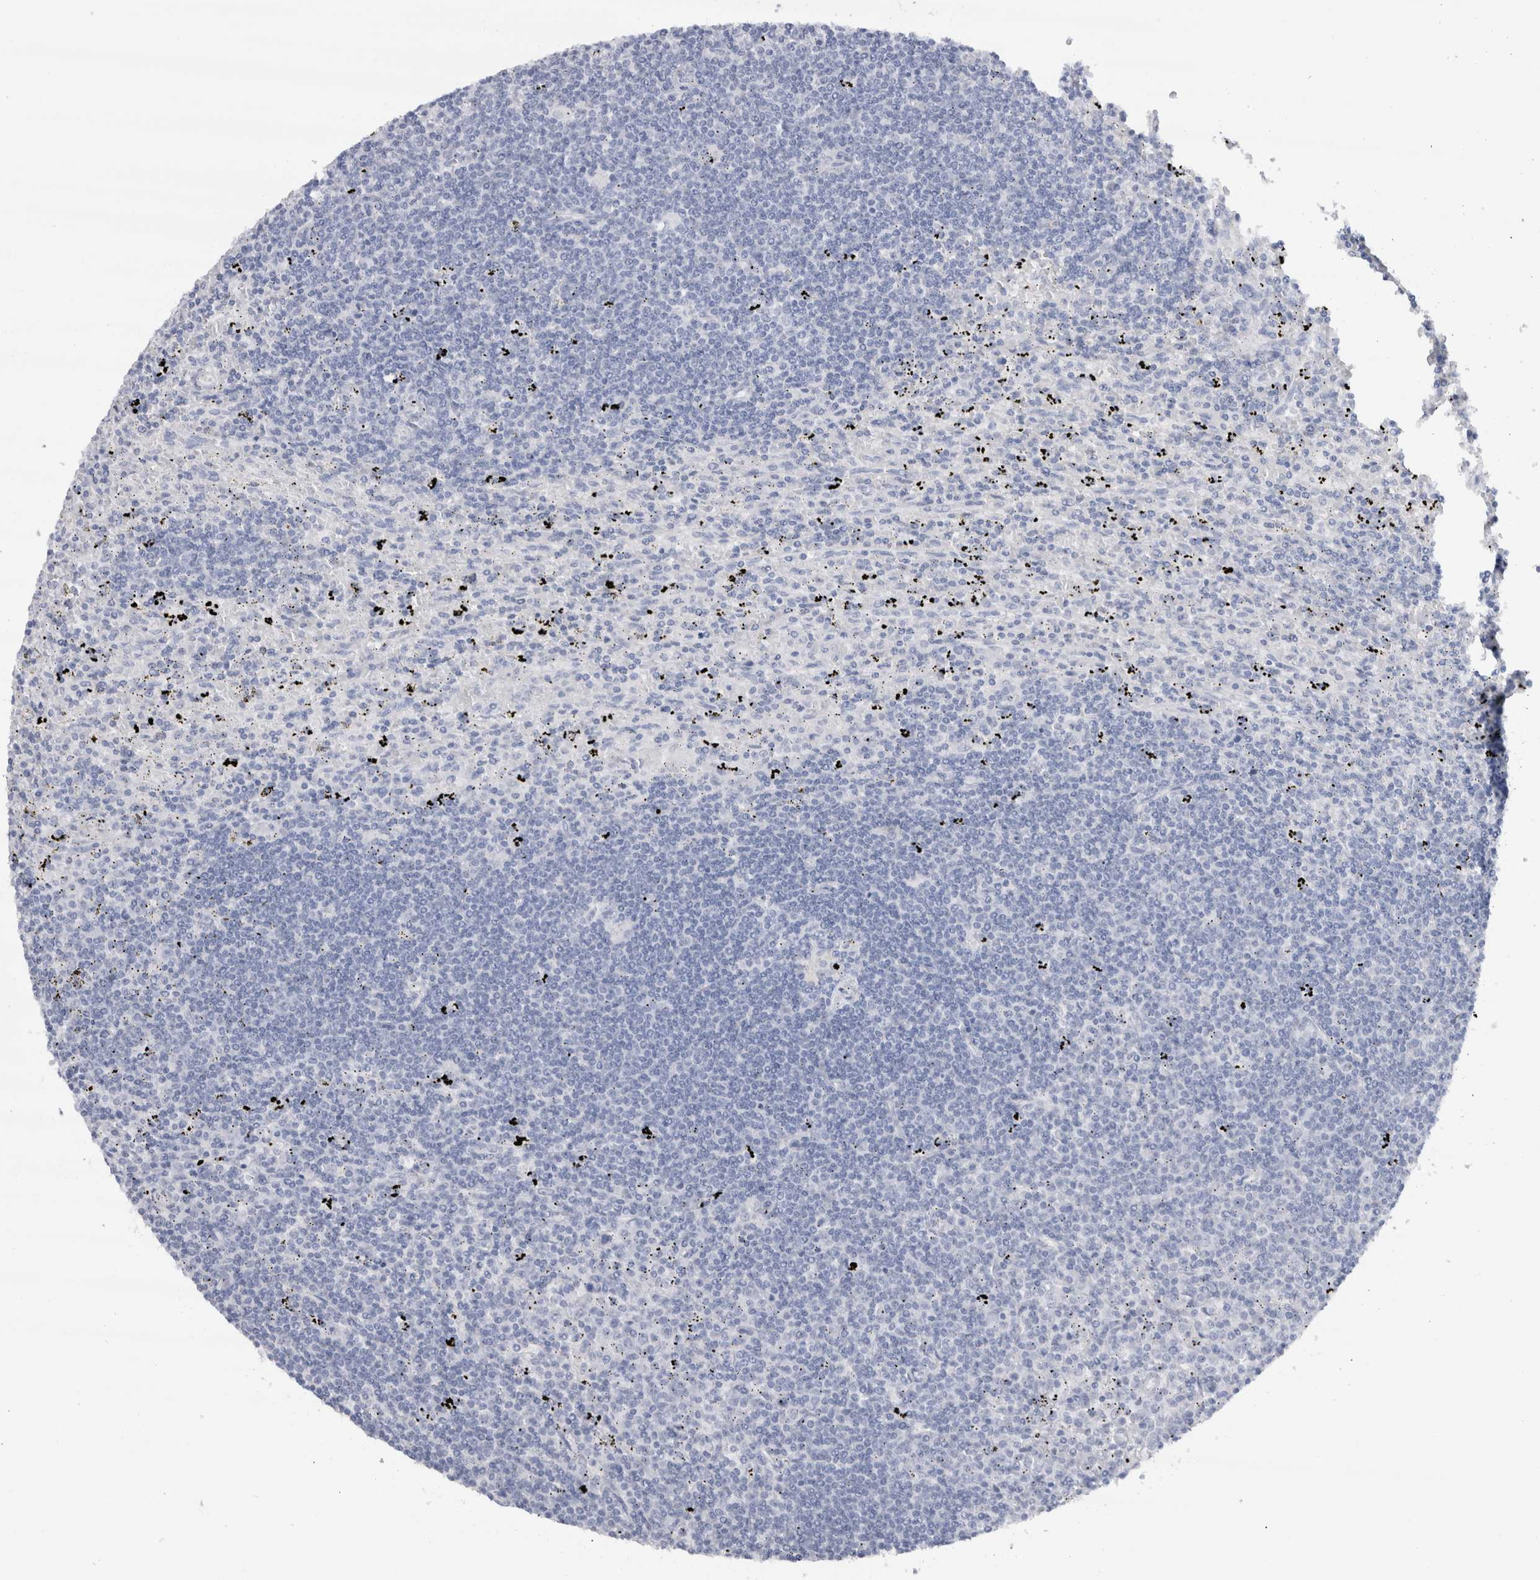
{"staining": {"intensity": "negative", "quantity": "none", "location": "none"}, "tissue": "lymphoma", "cell_type": "Tumor cells", "image_type": "cancer", "snomed": [{"axis": "morphology", "description": "Malignant lymphoma, non-Hodgkin's type, Low grade"}, {"axis": "topography", "description": "Spleen"}], "caption": "IHC histopathology image of neoplastic tissue: malignant lymphoma, non-Hodgkin's type (low-grade) stained with DAB exhibits no significant protein expression in tumor cells.", "gene": "CDH17", "patient": {"sex": "male", "age": 76}}